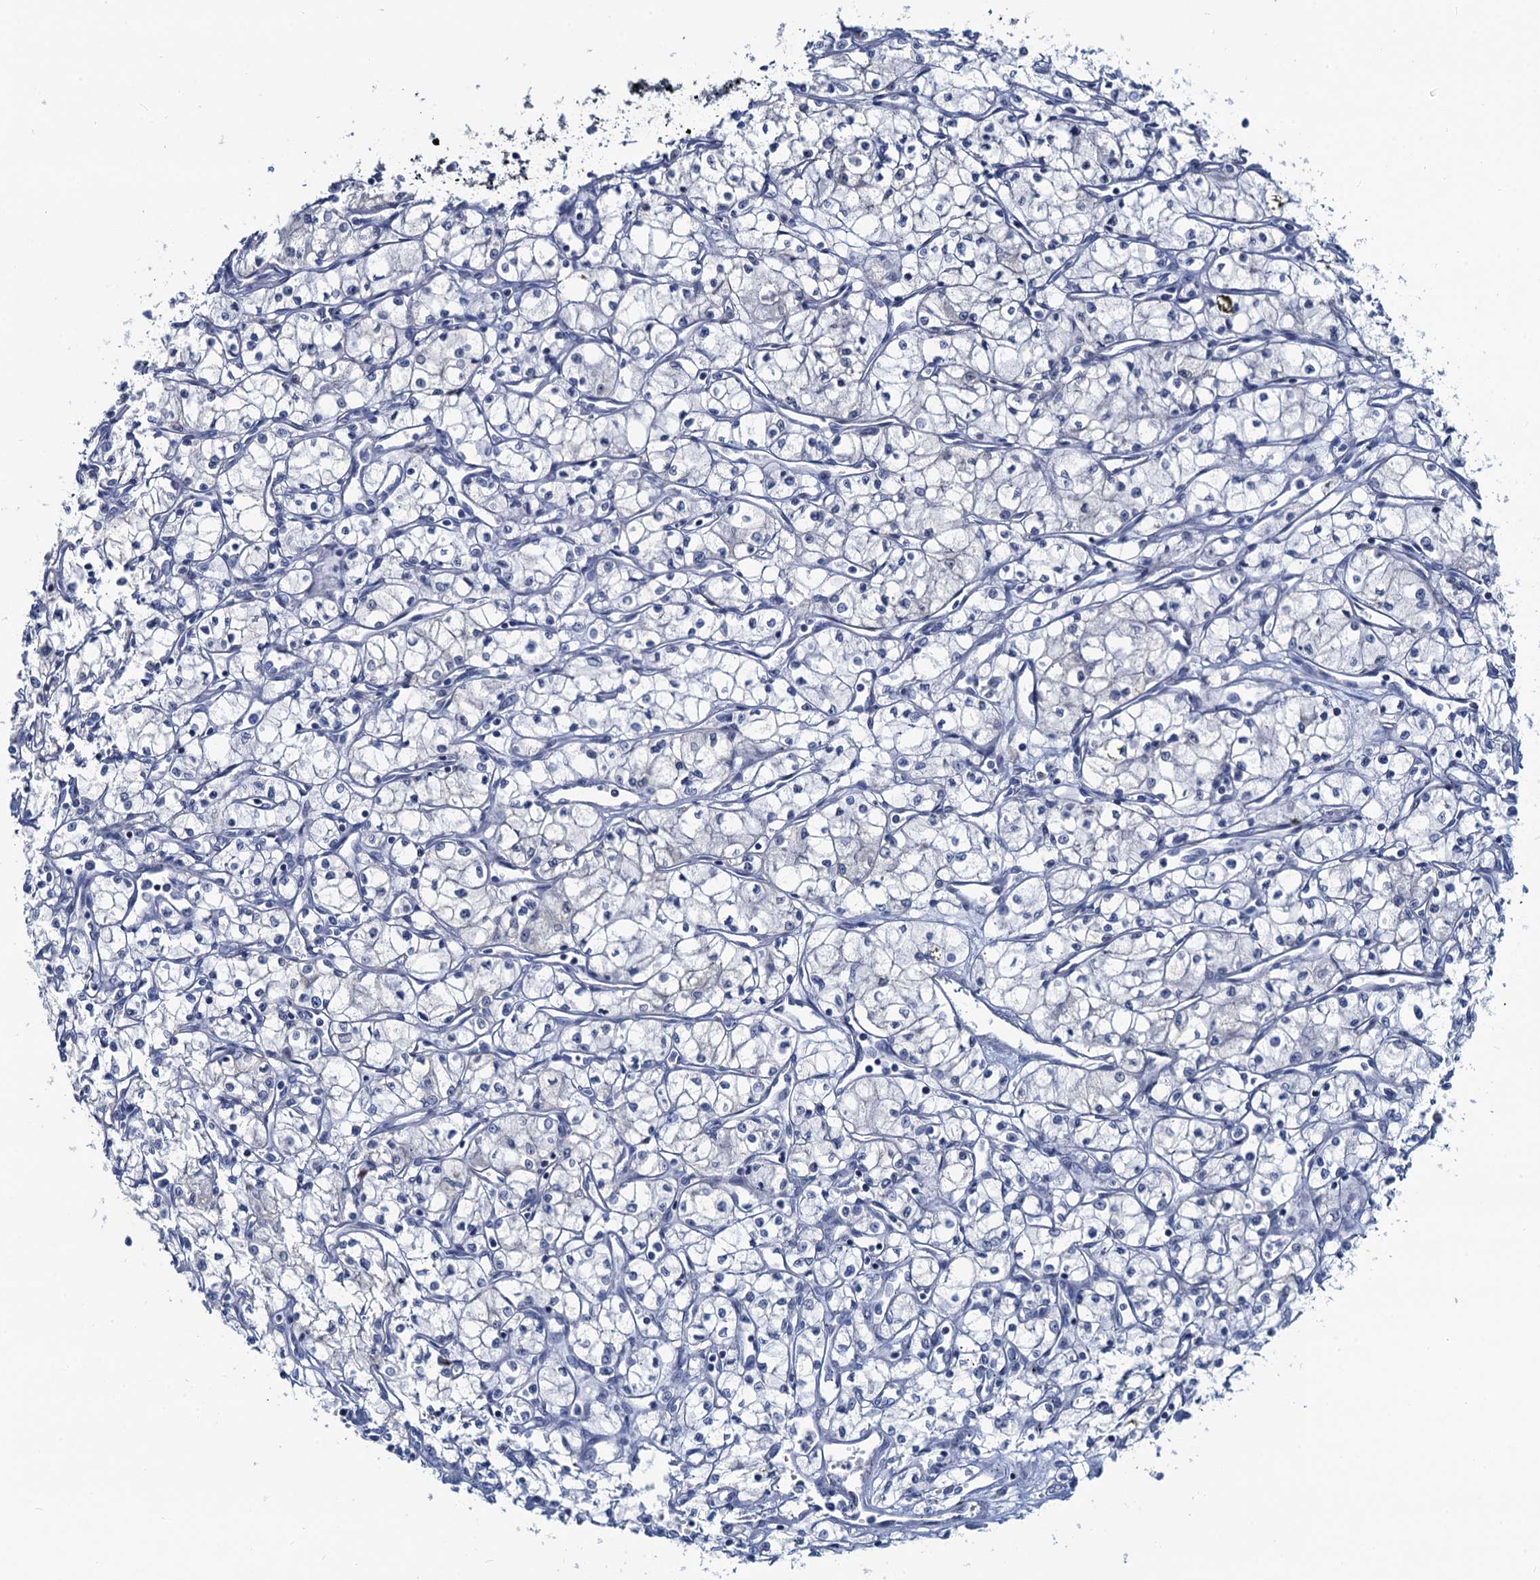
{"staining": {"intensity": "negative", "quantity": "none", "location": "none"}, "tissue": "renal cancer", "cell_type": "Tumor cells", "image_type": "cancer", "snomed": [{"axis": "morphology", "description": "Adenocarcinoma, NOS"}, {"axis": "topography", "description": "Kidney"}], "caption": "Human renal adenocarcinoma stained for a protein using immunohistochemistry reveals no positivity in tumor cells.", "gene": "TOX3", "patient": {"sex": "male", "age": 59}}